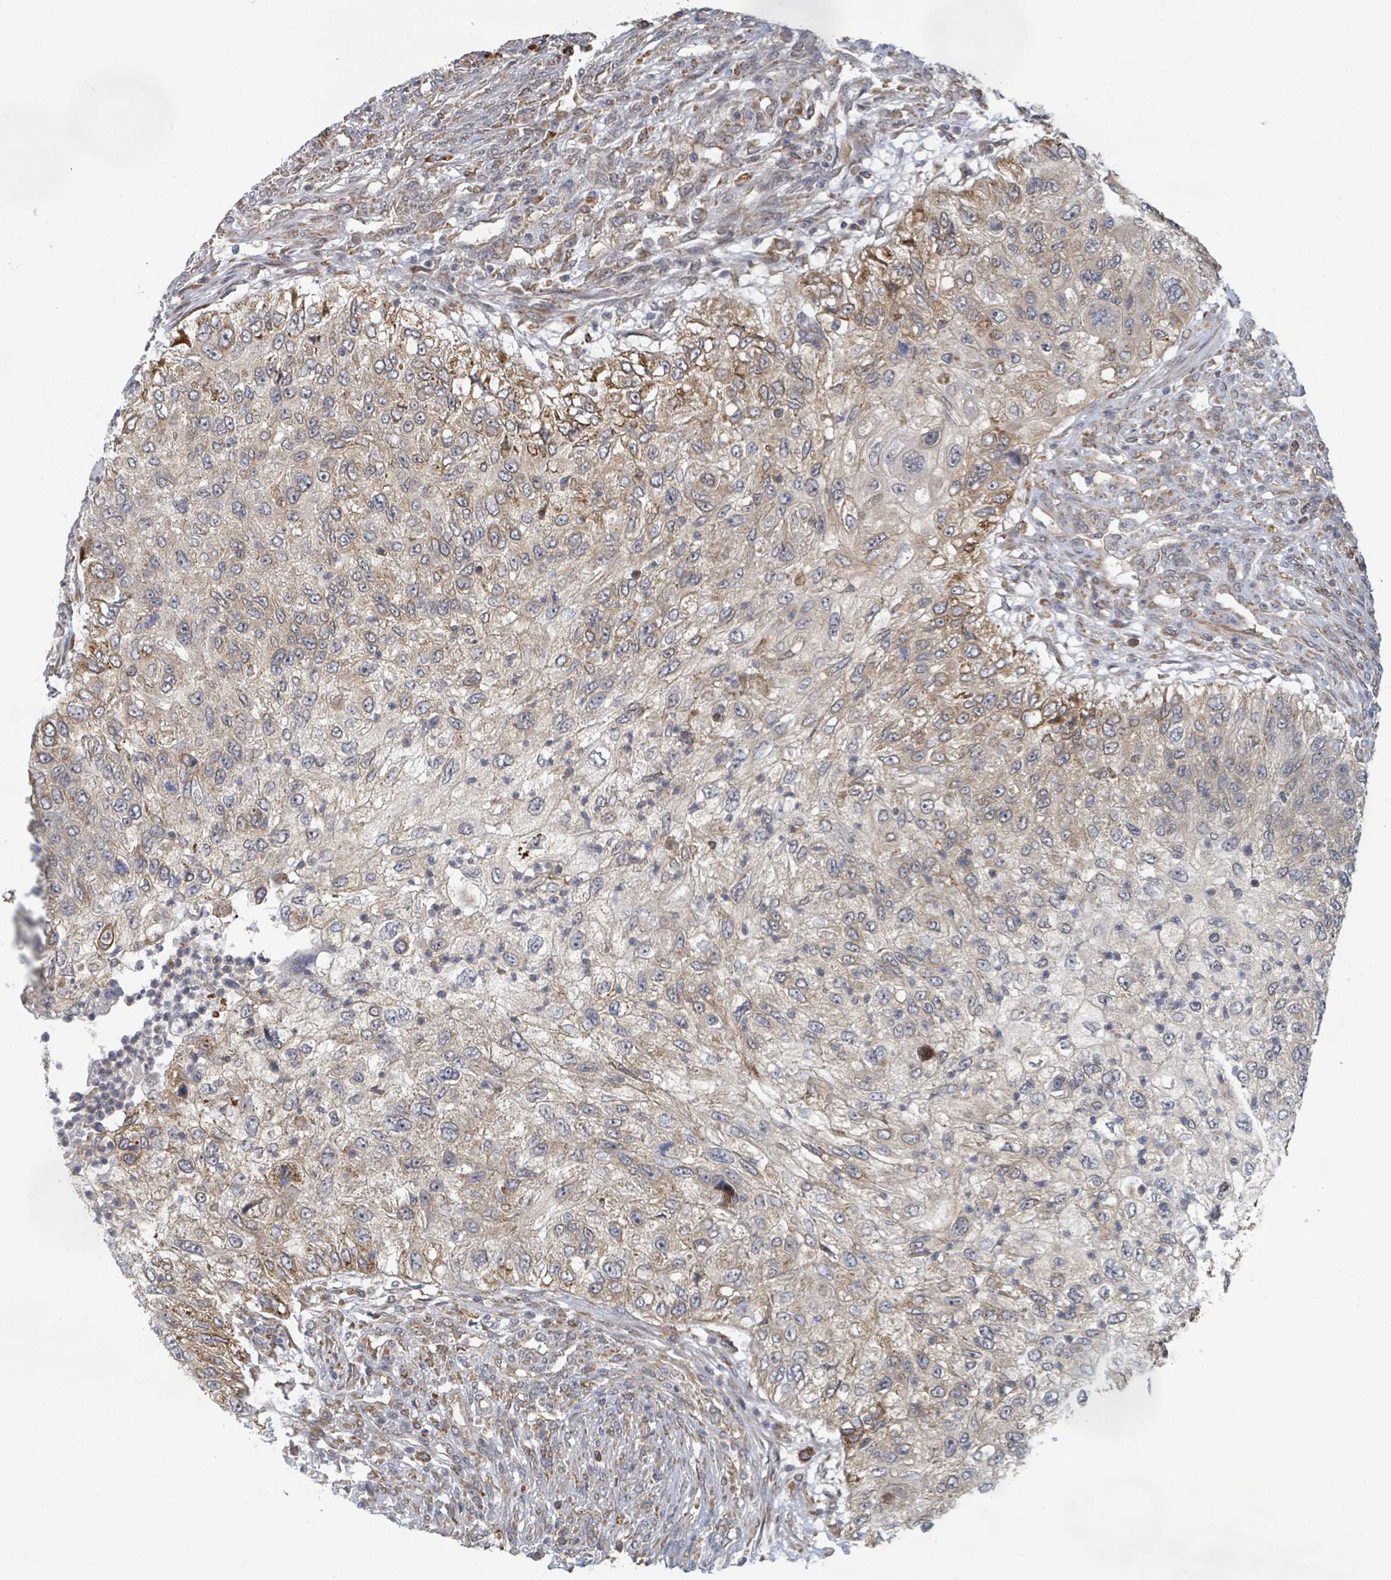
{"staining": {"intensity": "moderate", "quantity": "25%-75%", "location": "cytoplasmic/membranous"}, "tissue": "urothelial cancer", "cell_type": "Tumor cells", "image_type": "cancer", "snomed": [{"axis": "morphology", "description": "Urothelial carcinoma, High grade"}, {"axis": "topography", "description": "Urinary bladder"}], "caption": "Immunohistochemical staining of human urothelial carcinoma (high-grade) shows medium levels of moderate cytoplasmic/membranous expression in approximately 25%-75% of tumor cells. Nuclei are stained in blue.", "gene": "SHROOM2", "patient": {"sex": "female", "age": 60}}